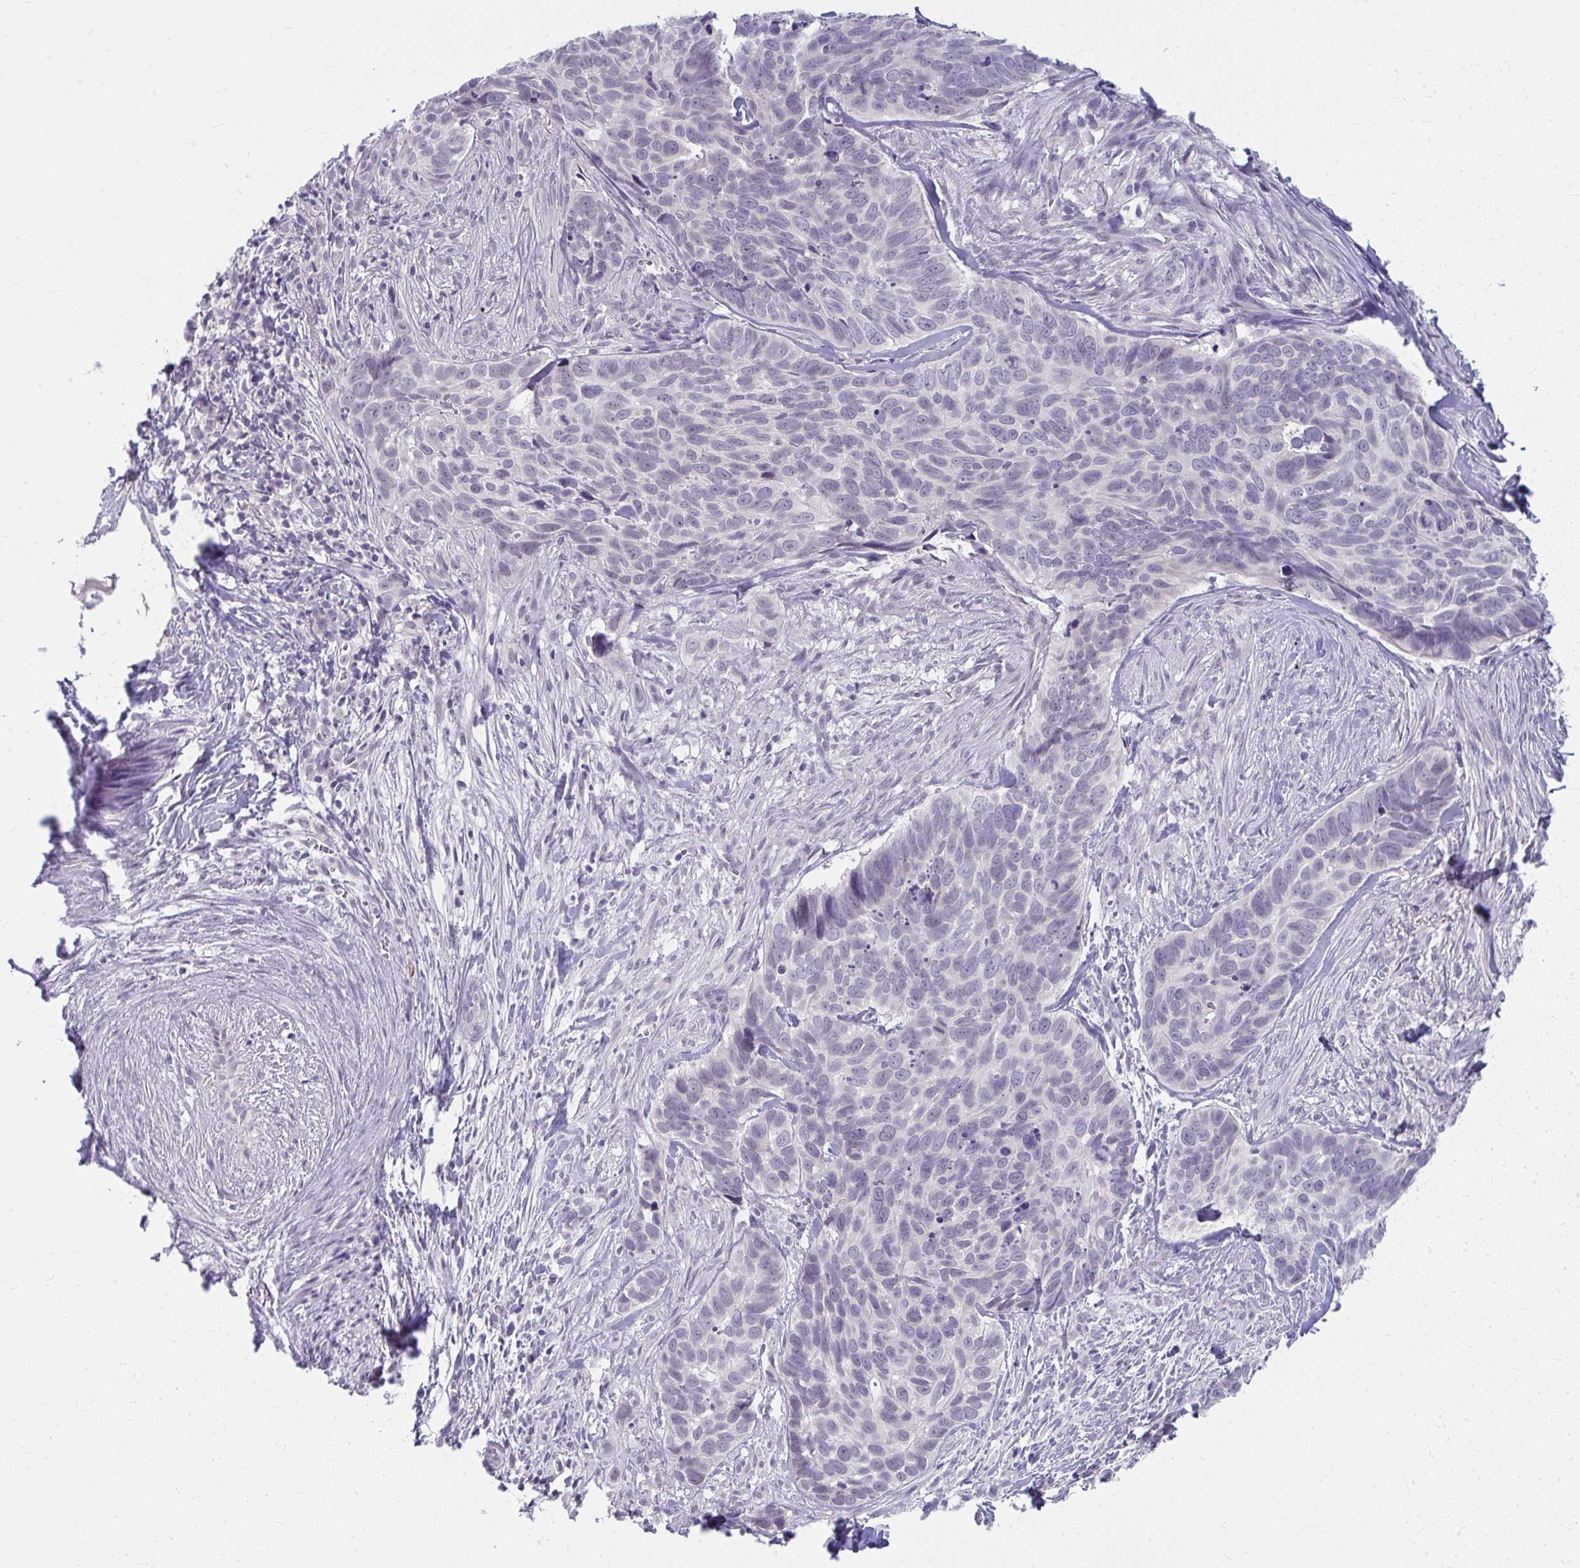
{"staining": {"intensity": "negative", "quantity": "none", "location": "none"}, "tissue": "skin cancer", "cell_type": "Tumor cells", "image_type": "cancer", "snomed": [{"axis": "morphology", "description": "Basal cell carcinoma"}, {"axis": "topography", "description": "Skin"}], "caption": "Histopathology image shows no protein staining in tumor cells of basal cell carcinoma (skin) tissue. (DAB immunohistochemistry, high magnification).", "gene": "UGT3A2", "patient": {"sex": "female", "age": 82}}